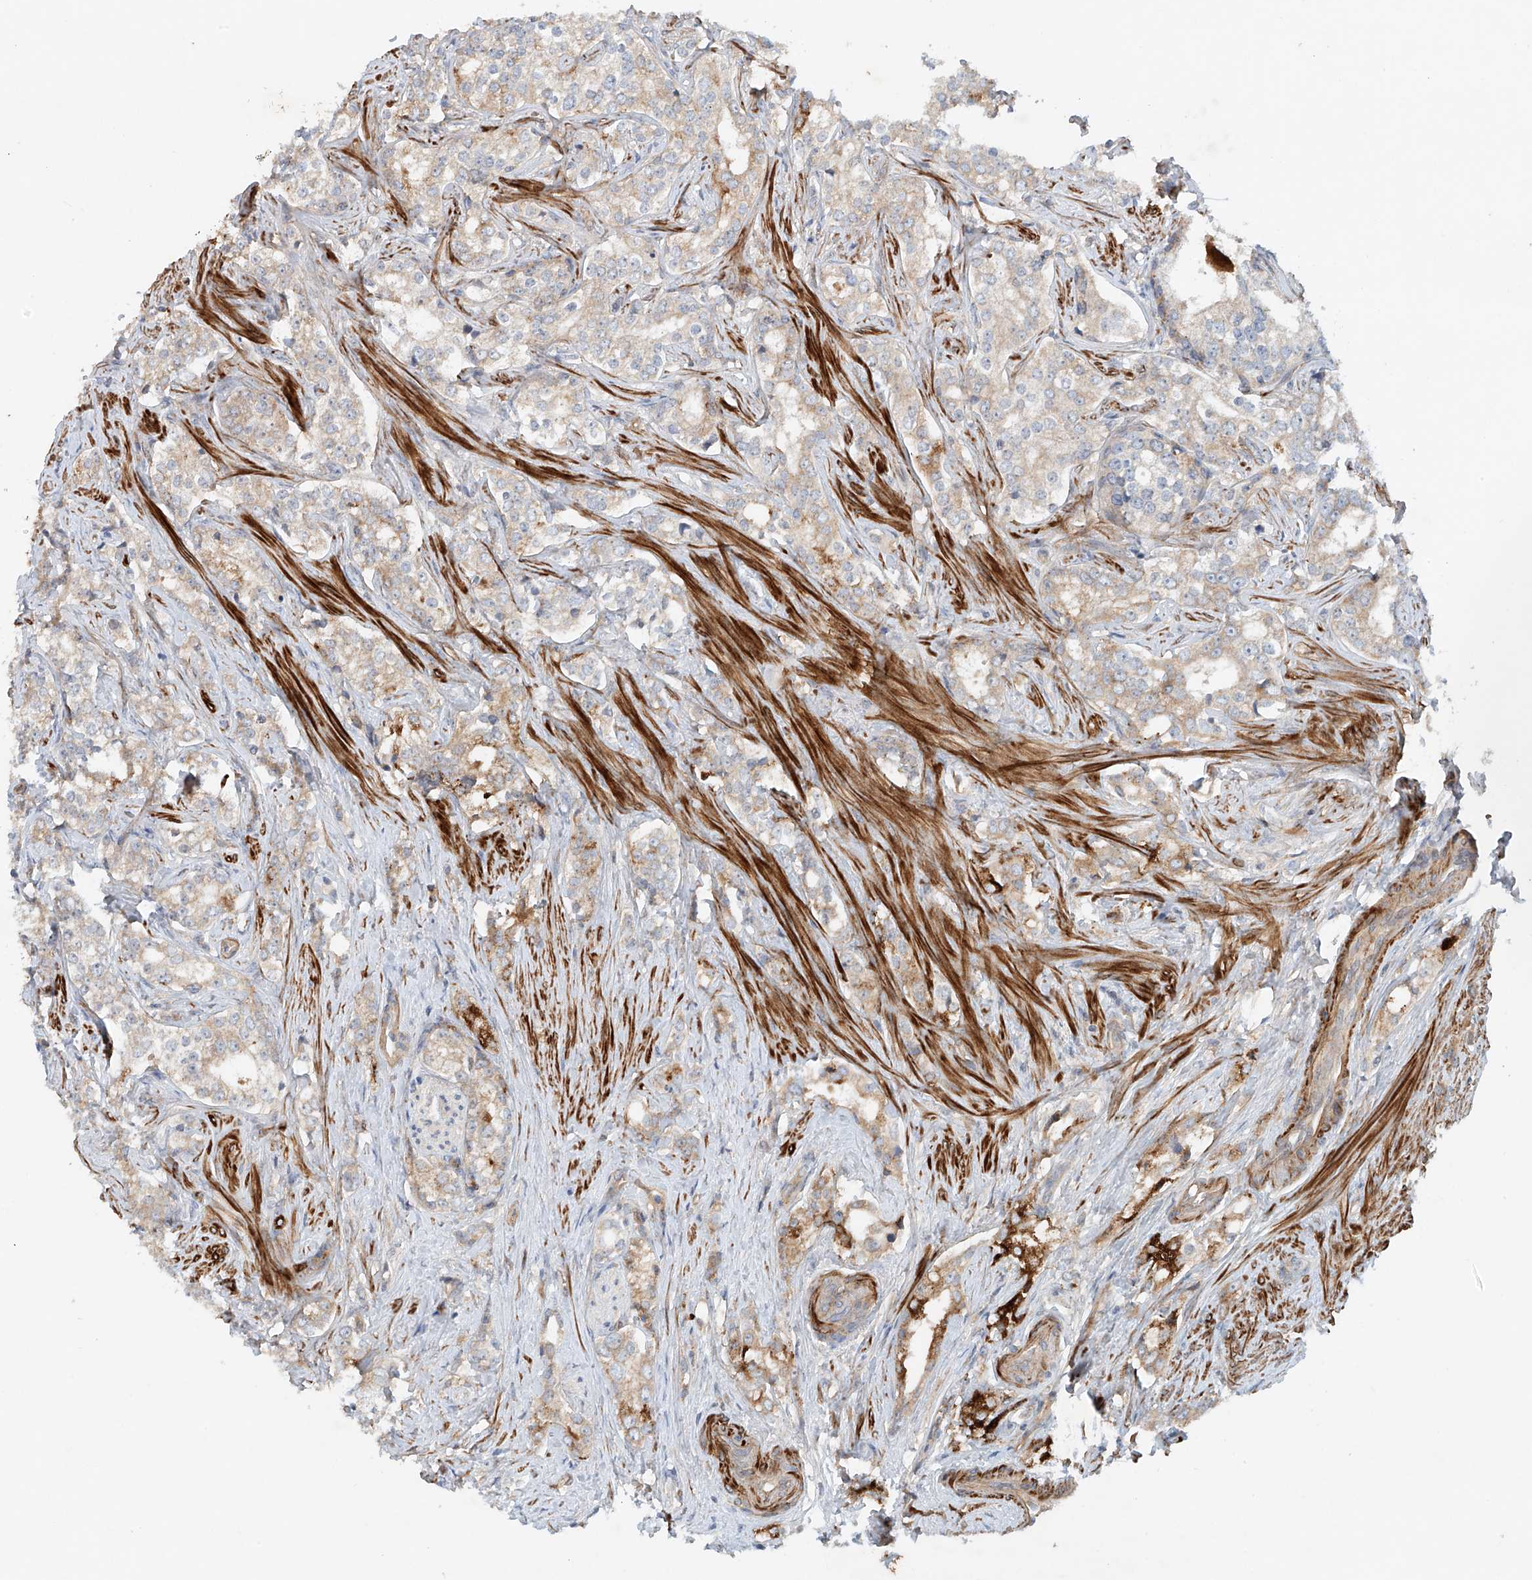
{"staining": {"intensity": "weak", "quantity": "<25%", "location": "cytoplasmic/membranous"}, "tissue": "prostate cancer", "cell_type": "Tumor cells", "image_type": "cancer", "snomed": [{"axis": "morphology", "description": "Adenocarcinoma, High grade"}, {"axis": "topography", "description": "Prostate"}], "caption": "Tumor cells show no significant staining in prostate cancer. (Stains: DAB (3,3'-diaminobenzidine) immunohistochemistry (IHC) with hematoxylin counter stain, Microscopy: brightfield microscopy at high magnification).", "gene": "LYRM9", "patient": {"sex": "male", "age": 66}}